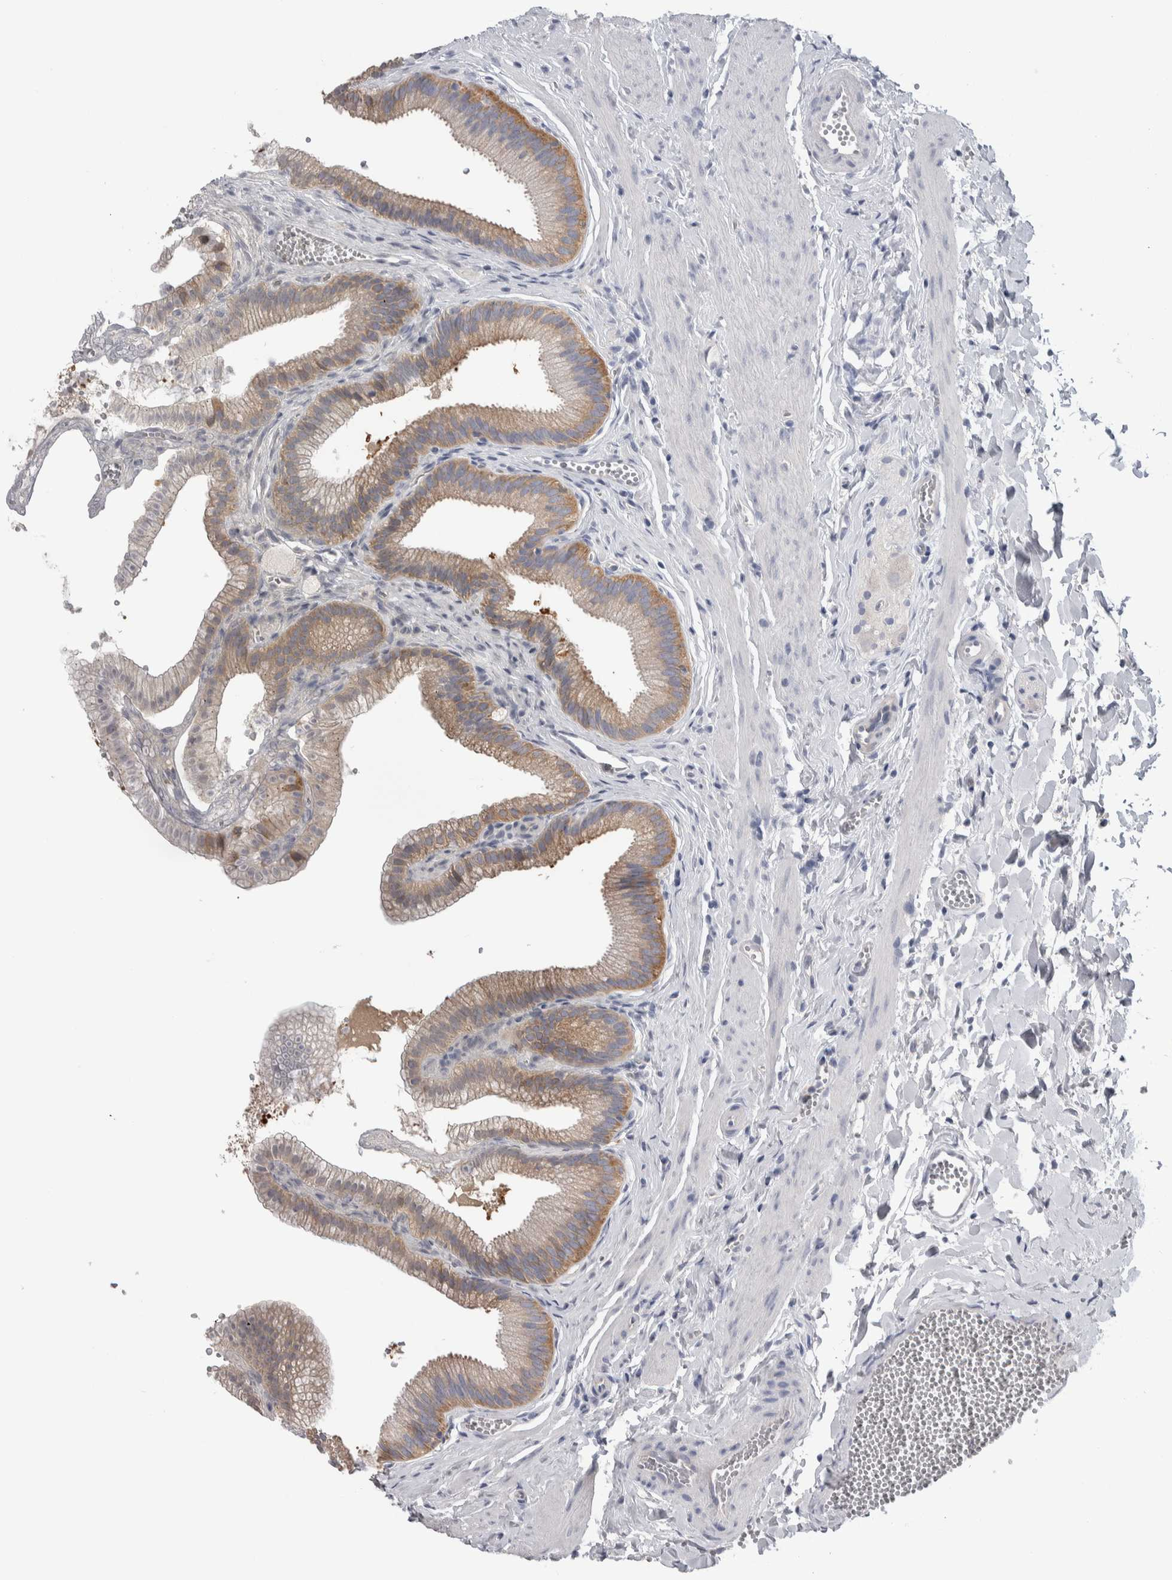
{"staining": {"intensity": "moderate", "quantity": ">75%", "location": "cytoplasmic/membranous"}, "tissue": "gallbladder", "cell_type": "Glandular cells", "image_type": "normal", "snomed": [{"axis": "morphology", "description": "Normal tissue, NOS"}, {"axis": "topography", "description": "Gallbladder"}], "caption": "An image of gallbladder stained for a protein reveals moderate cytoplasmic/membranous brown staining in glandular cells. Ihc stains the protein in brown and the nuclei are stained blue.", "gene": "GPHN", "patient": {"sex": "male", "age": 38}}